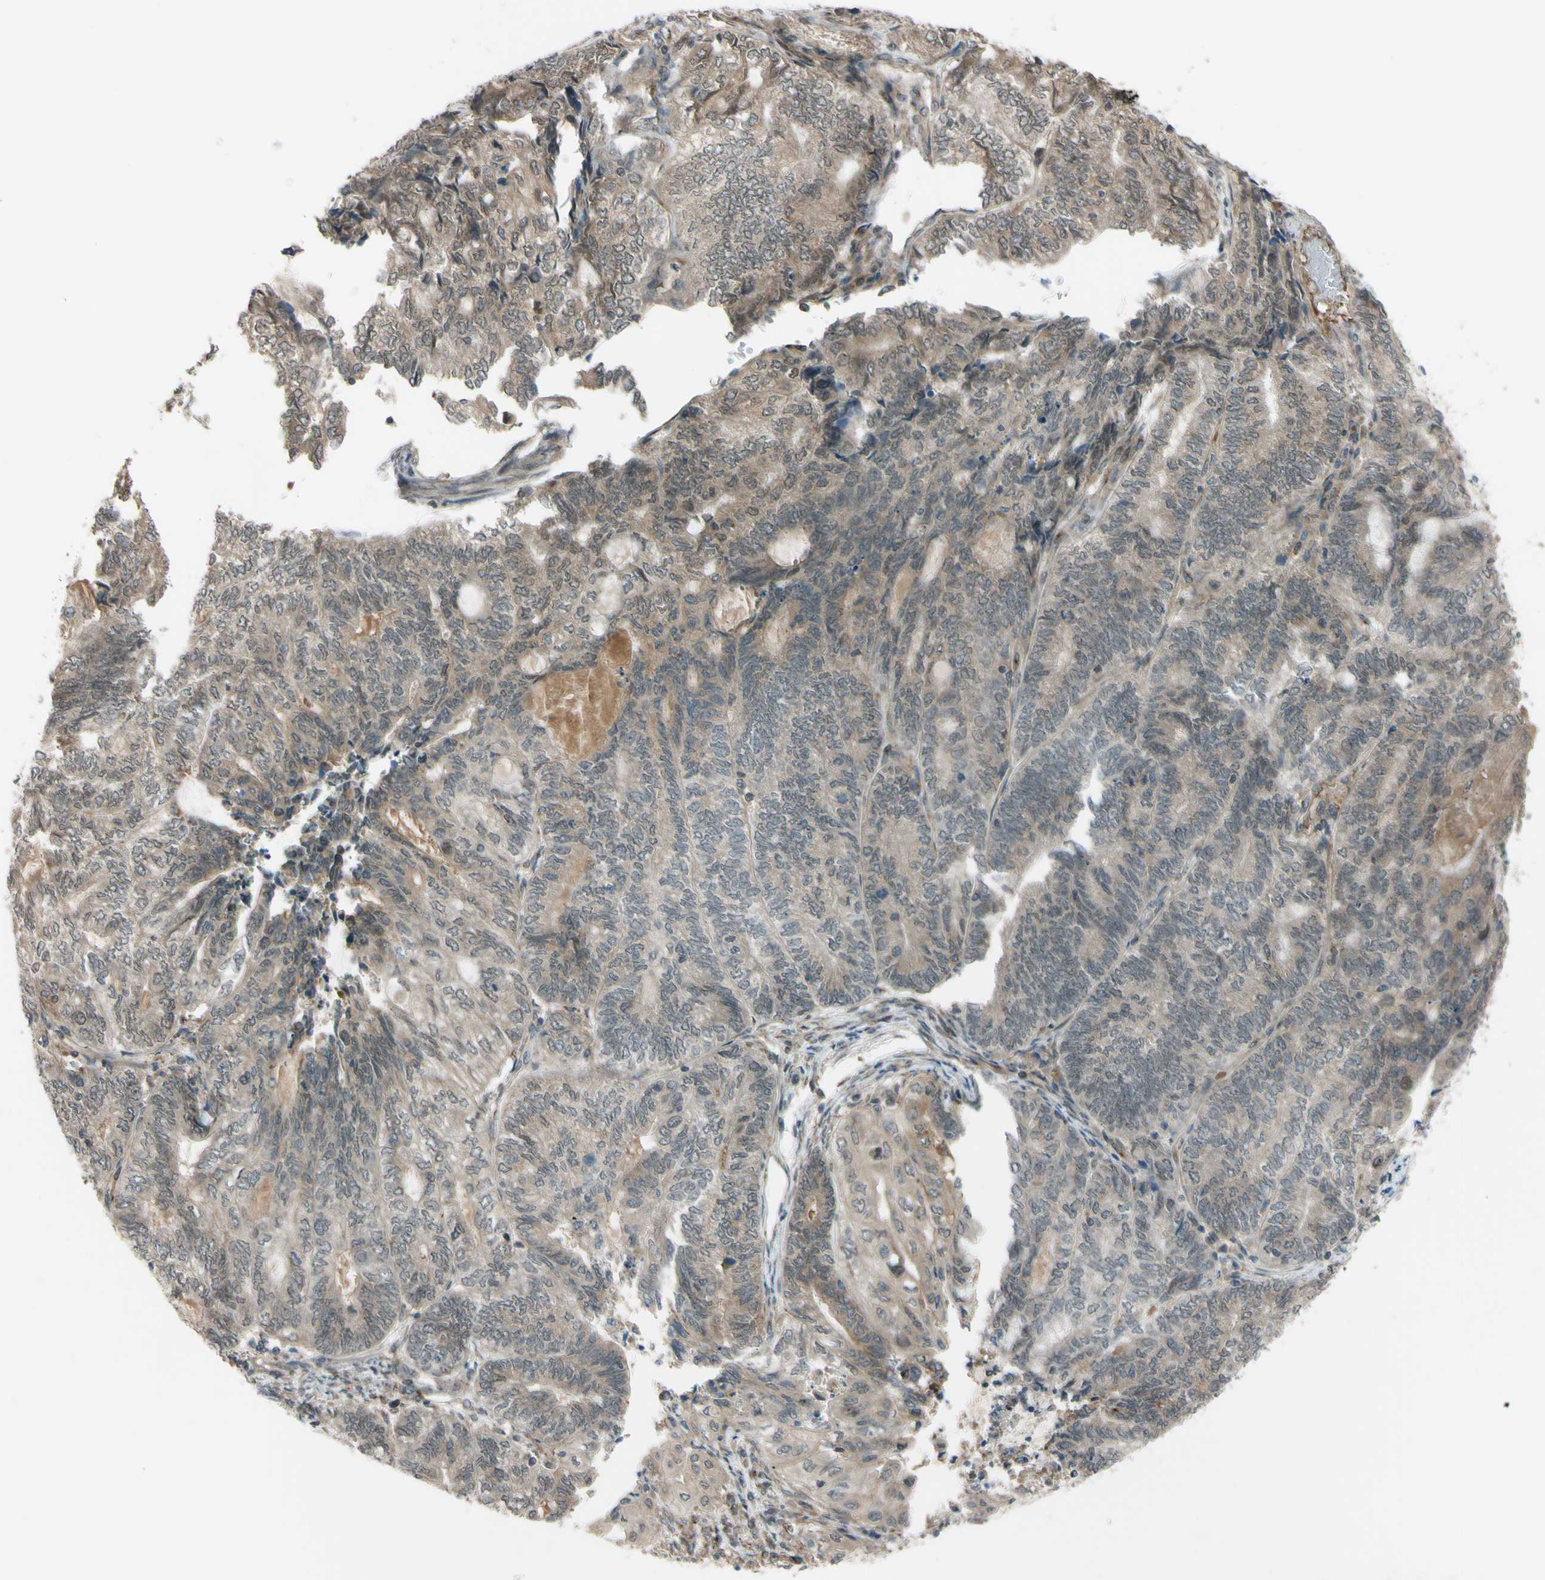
{"staining": {"intensity": "weak", "quantity": "25%-75%", "location": "cytoplasmic/membranous,nuclear"}, "tissue": "endometrial cancer", "cell_type": "Tumor cells", "image_type": "cancer", "snomed": [{"axis": "morphology", "description": "Adenocarcinoma, NOS"}, {"axis": "topography", "description": "Uterus"}, {"axis": "topography", "description": "Endometrium"}], "caption": "Adenocarcinoma (endometrial) was stained to show a protein in brown. There is low levels of weak cytoplasmic/membranous and nuclear staining in approximately 25%-75% of tumor cells.", "gene": "FLII", "patient": {"sex": "female", "age": 70}}